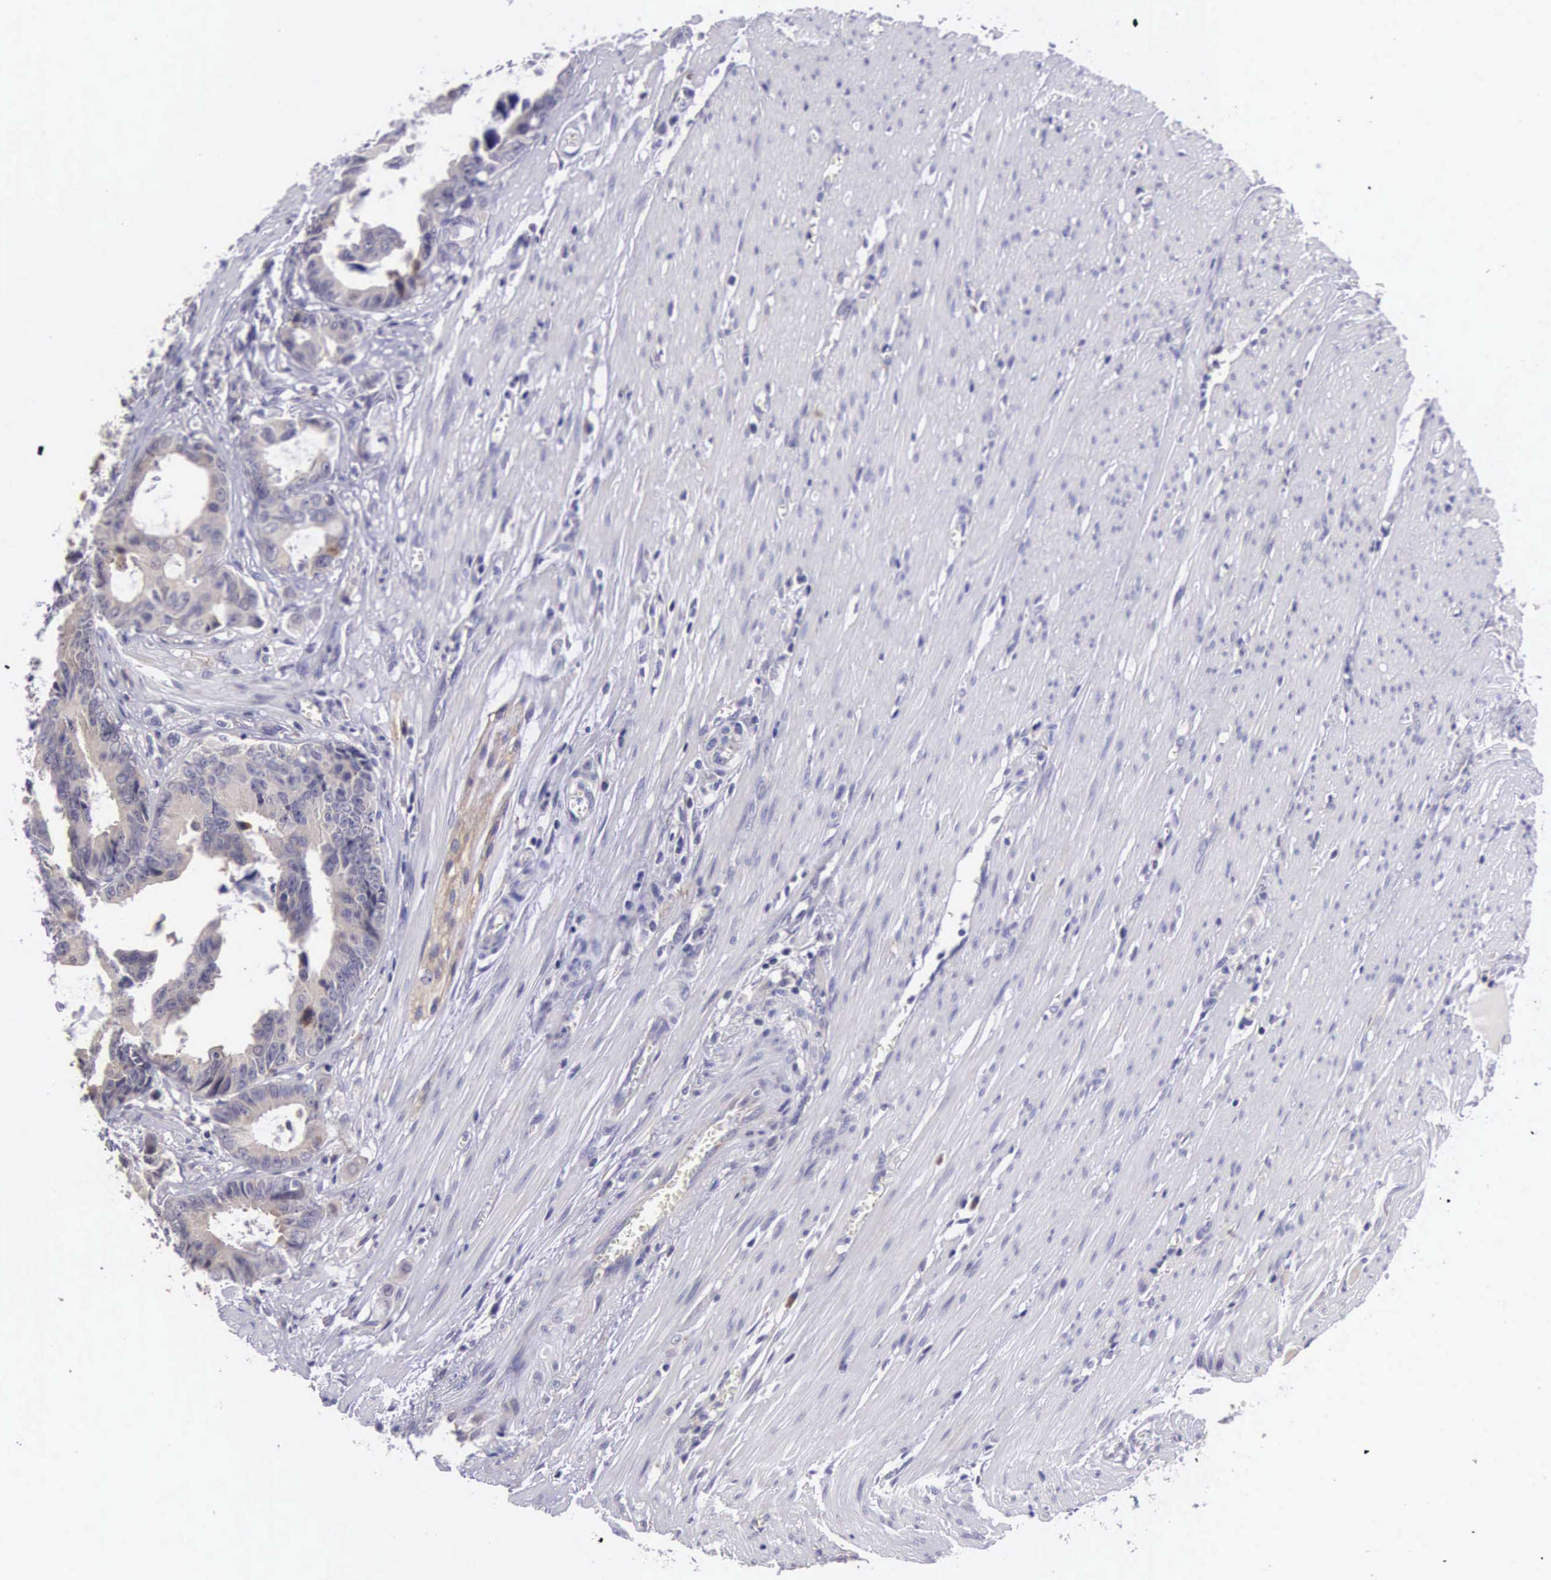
{"staining": {"intensity": "weak", "quantity": "<25%", "location": "cytoplasmic/membranous"}, "tissue": "colorectal cancer", "cell_type": "Tumor cells", "image_type": "cancer", "snomed": [{"axis": "morphology", "description": "Adenocarcinoma, NOS"}, {"axis": "topography", "description": "Rectum"}], "caption": "Immunohistochemistry photomicrograph of neoplastic tissue: human colorectal adenocarcinoma stained with DAB (3,3'-diaminobenzidine) reveals no significant protein positivity in tumor cells.", "gene": "ARG2", "patient": {"sex": "female", "age": 98}}